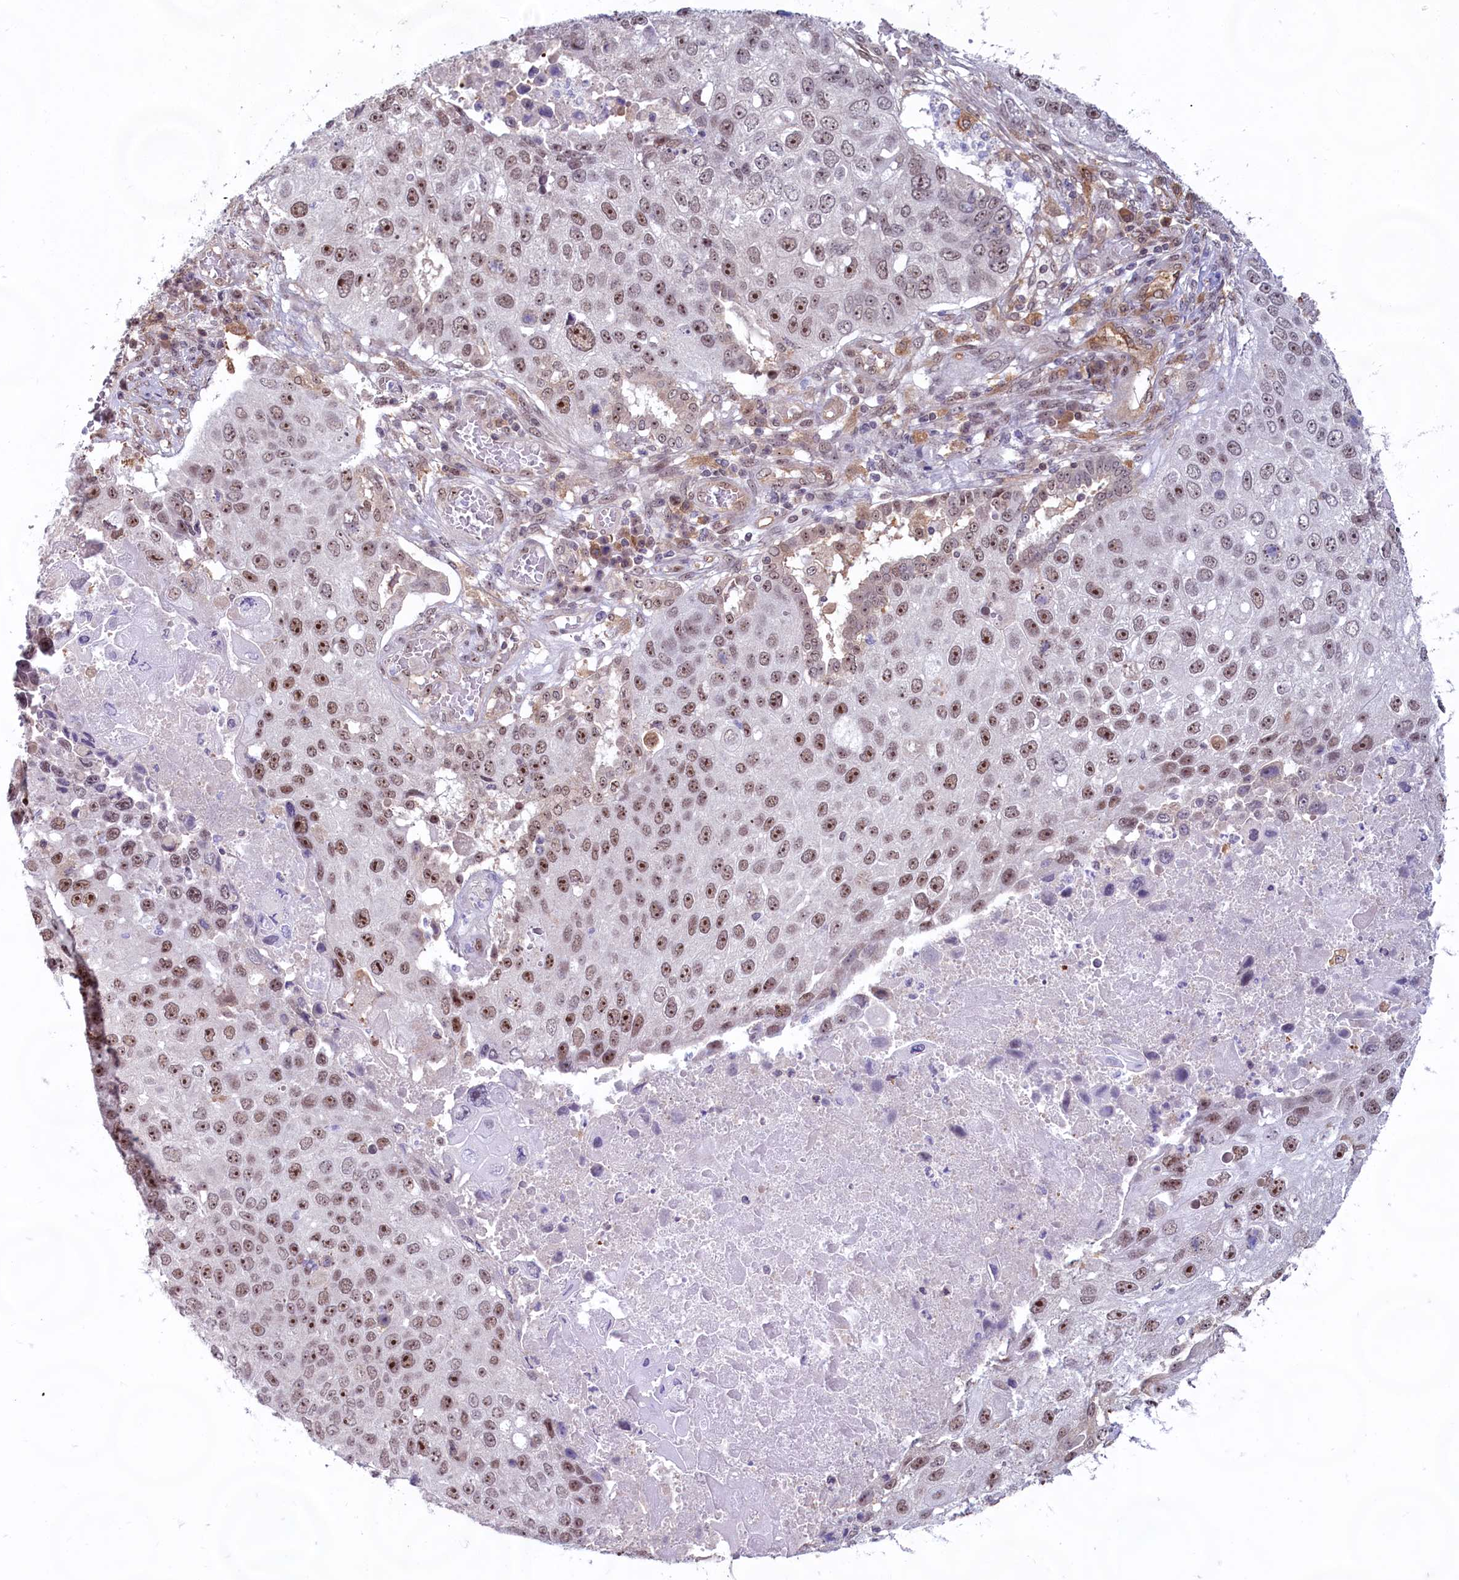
{"staining": {"intensity": "moderate", "quantity": ">75%", "location": "nuclear"}, "tissue": "lung cancer", "cell_type": "Tumor cells", "image_type": "cancer", "snomed": [{"axis": "morphology", "description": "Squamous cell carcinoma, NOS"}, {"axis": "topography", "description": "Lung"}], "caption": "Immunohistochemistry photomicrograph of neoplastic tissue: human lung cancer stained using IHC reveals medium levels of moderate protein expression localized specifically in the nuclear of tumor cells, appearing as a nuclear brown color.", "gene": "C1D", "patient": {"sex": "male", "age": 61}}